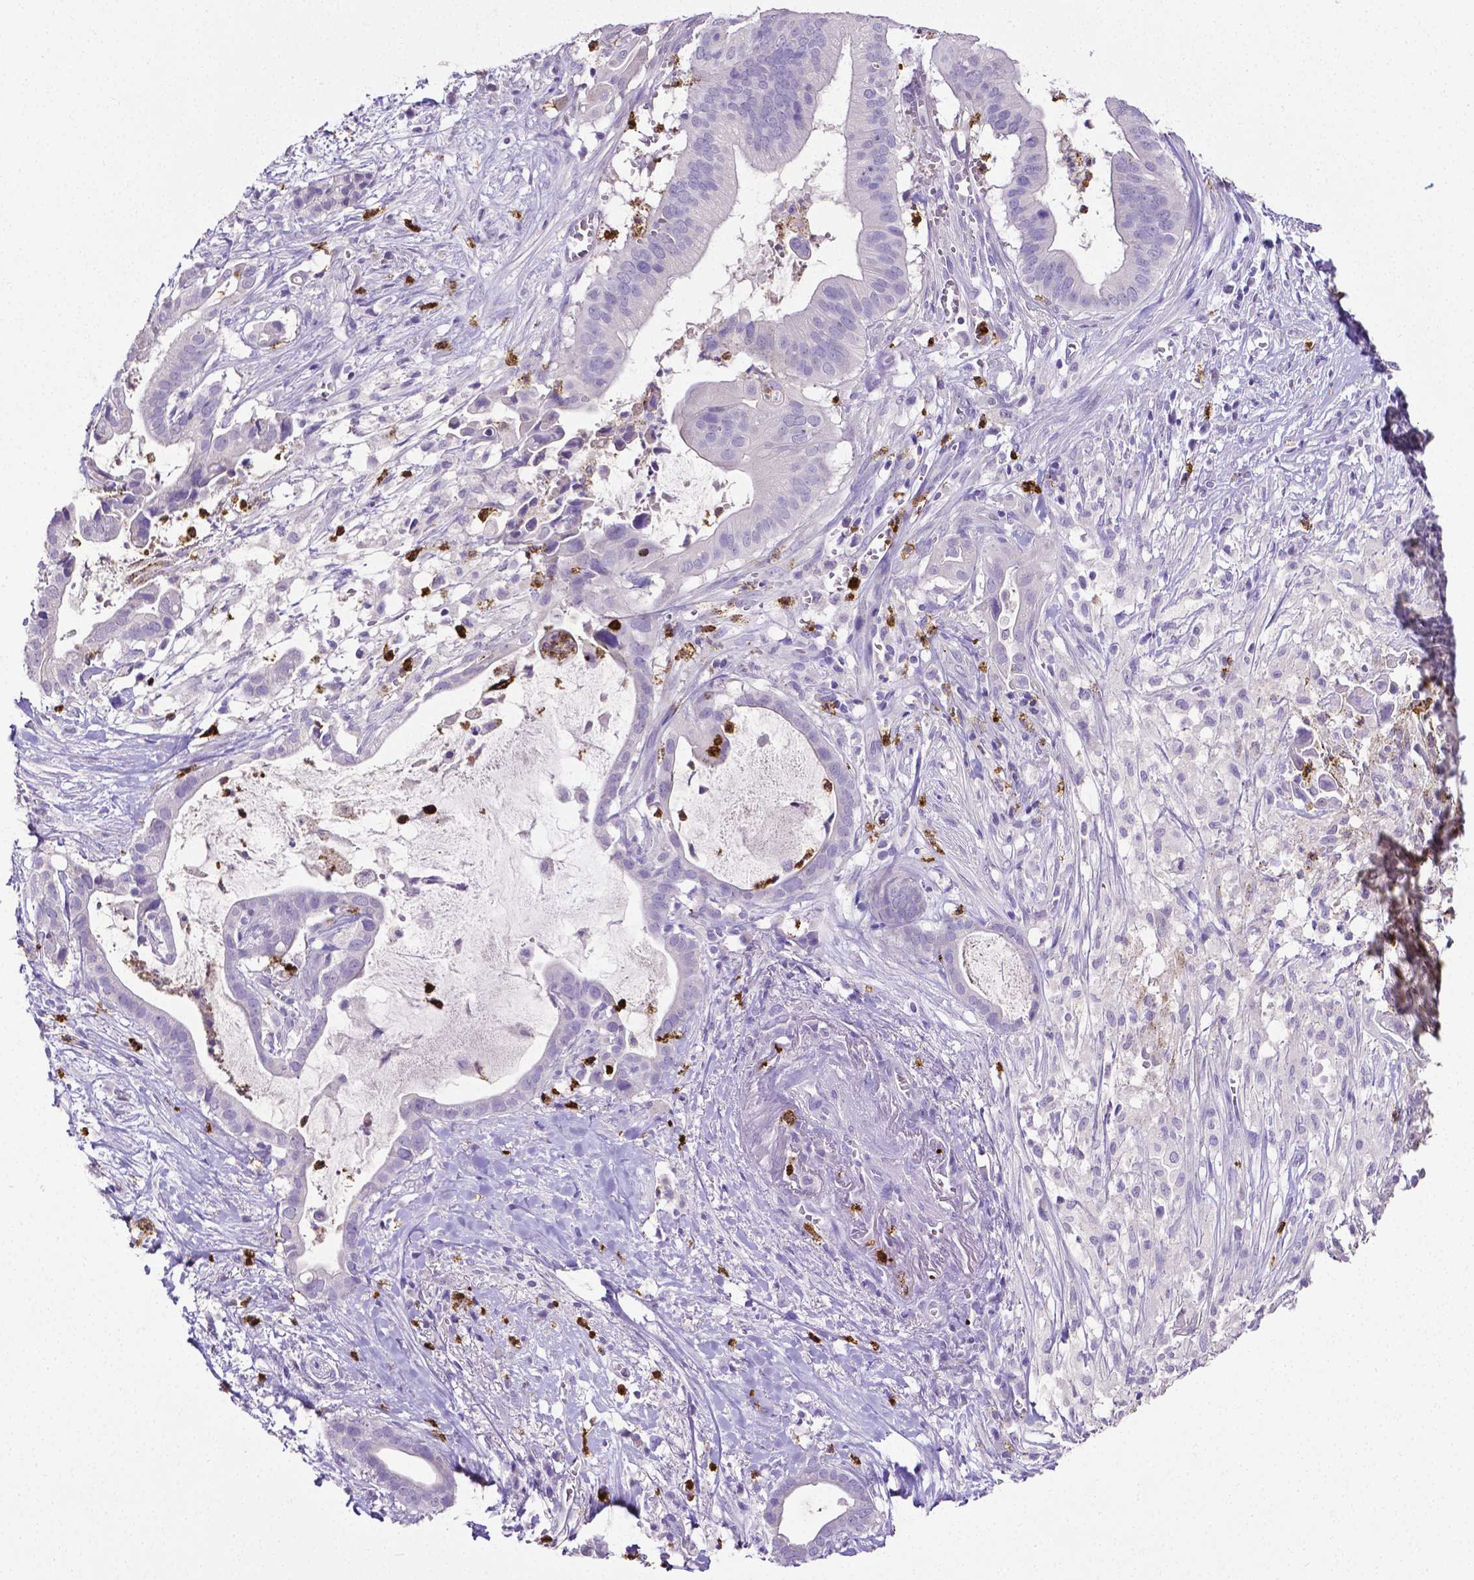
{"staining": {"intensity": "negative", "quantity": "none", "location": "none"}, "tissue": "pancreatic cancer", "cell_type": "Tumor cells", "image_type": "cancer", "snomed": [{"axis": "morphology", "description": "Adenocarcinoma, NOS"}, {"axis": "topography", "description": "Pancreas"}], "caption": "Immunohistochemistry (IHC) image of neoplastic tissue: pancreatic cancer stained with DAB (3,3'-diaminobenzidine) reveals no significant protein expression in tumor cells.", "gene": "MMP9", "patient": {"sex": "male", "age": 61}}